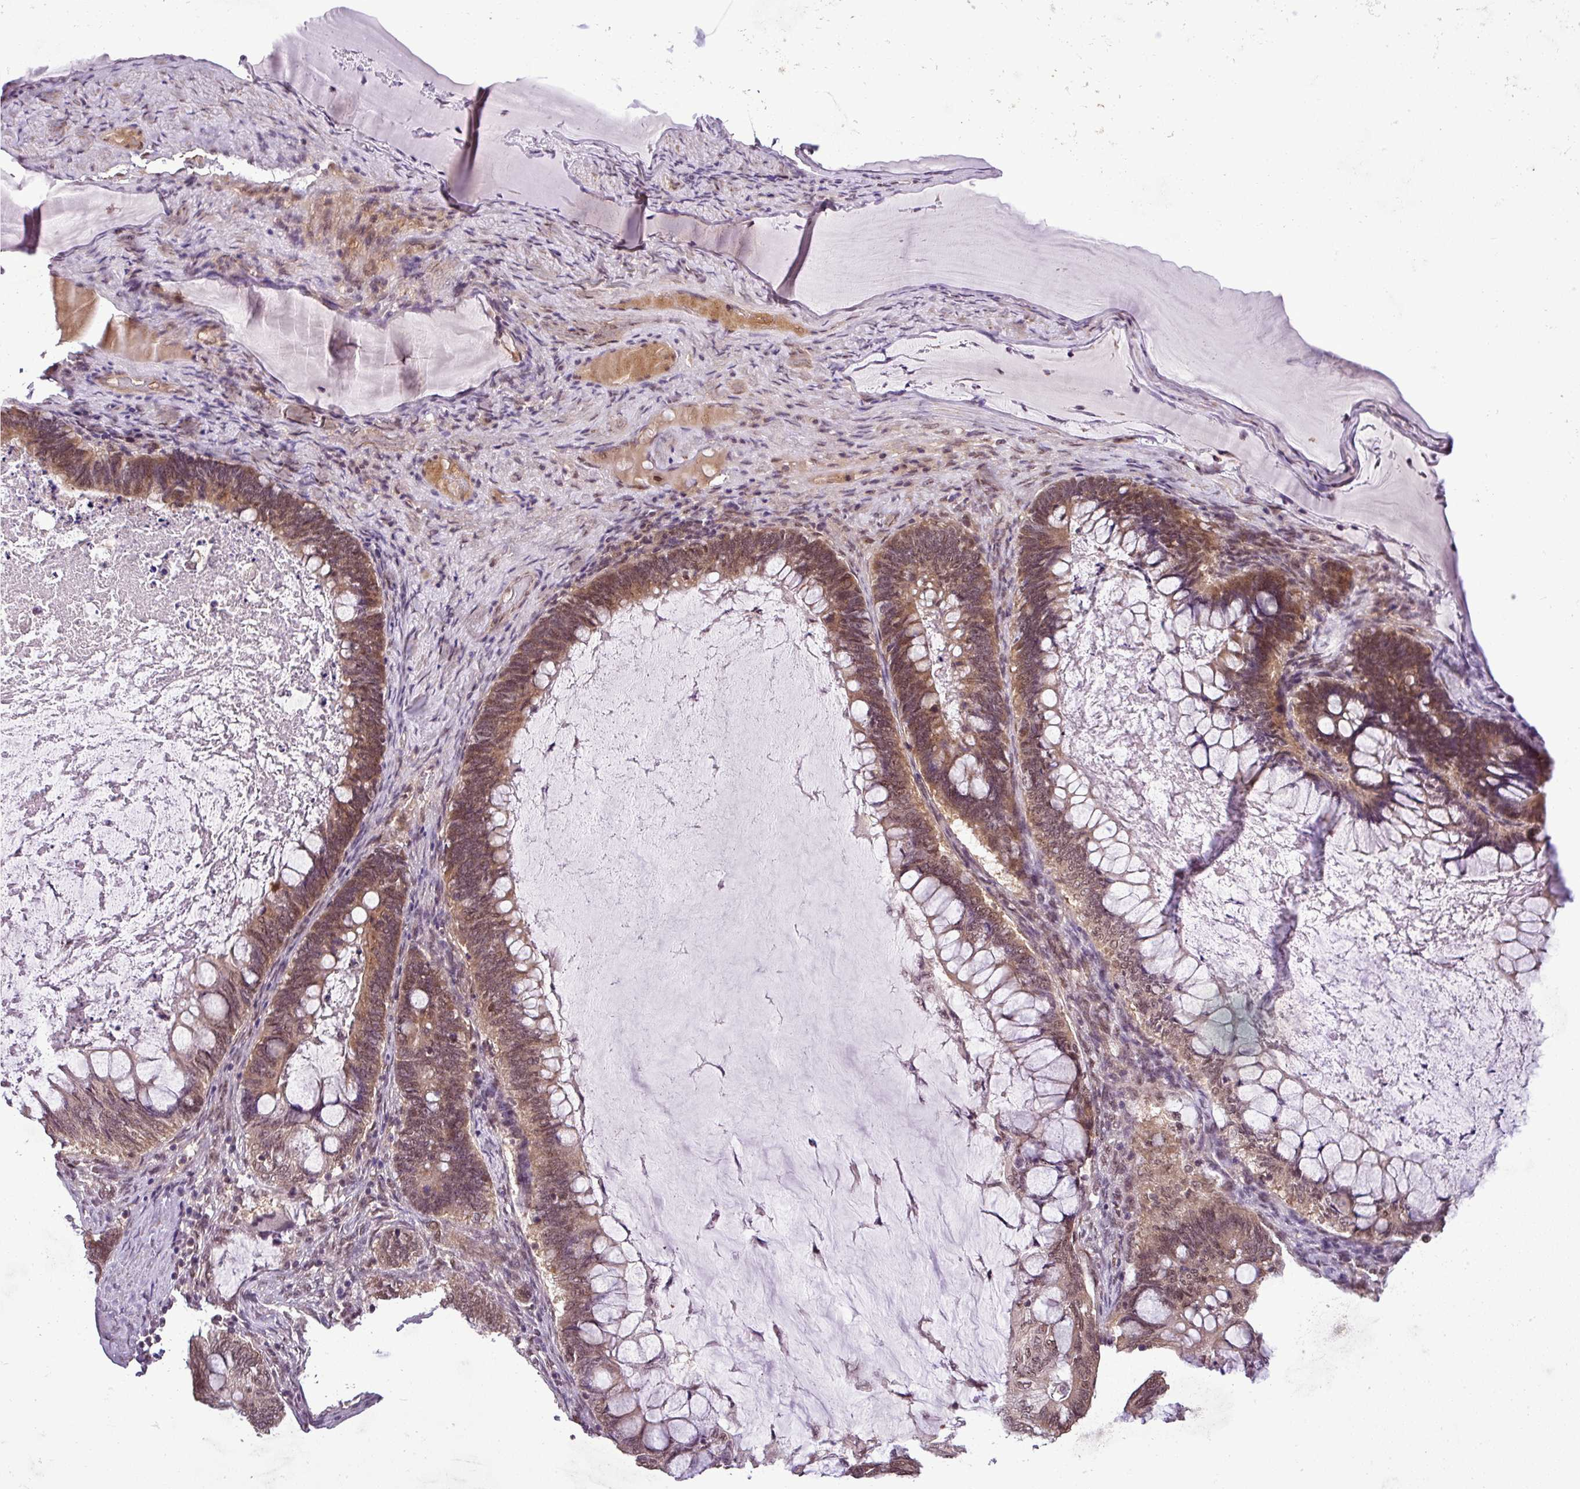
{"staining": {"intensity": "moderate", "quantity": ">75%", "location": "cytoplasmic/membranous,nuclear"}, "tissue": "ovarian cancer", "cell_type": "Tumor cells", "image_type": "cancer", "snomed": [{"axis": "morphology", "description": "Cystadenocarcinoma, mucinous, NOS"}, {"axis": "topography", "description": "Ovary"}], "caption": "Human ovarian cancer (mucinous cystadenocarcinoma) stained with a brown dye shows moderate cytoplasmic/membranous and nuclear positive expression in about >75% of tumor cells.", "gene": "MFHAS1", "patient": {"sex": "female", "age": 61}}